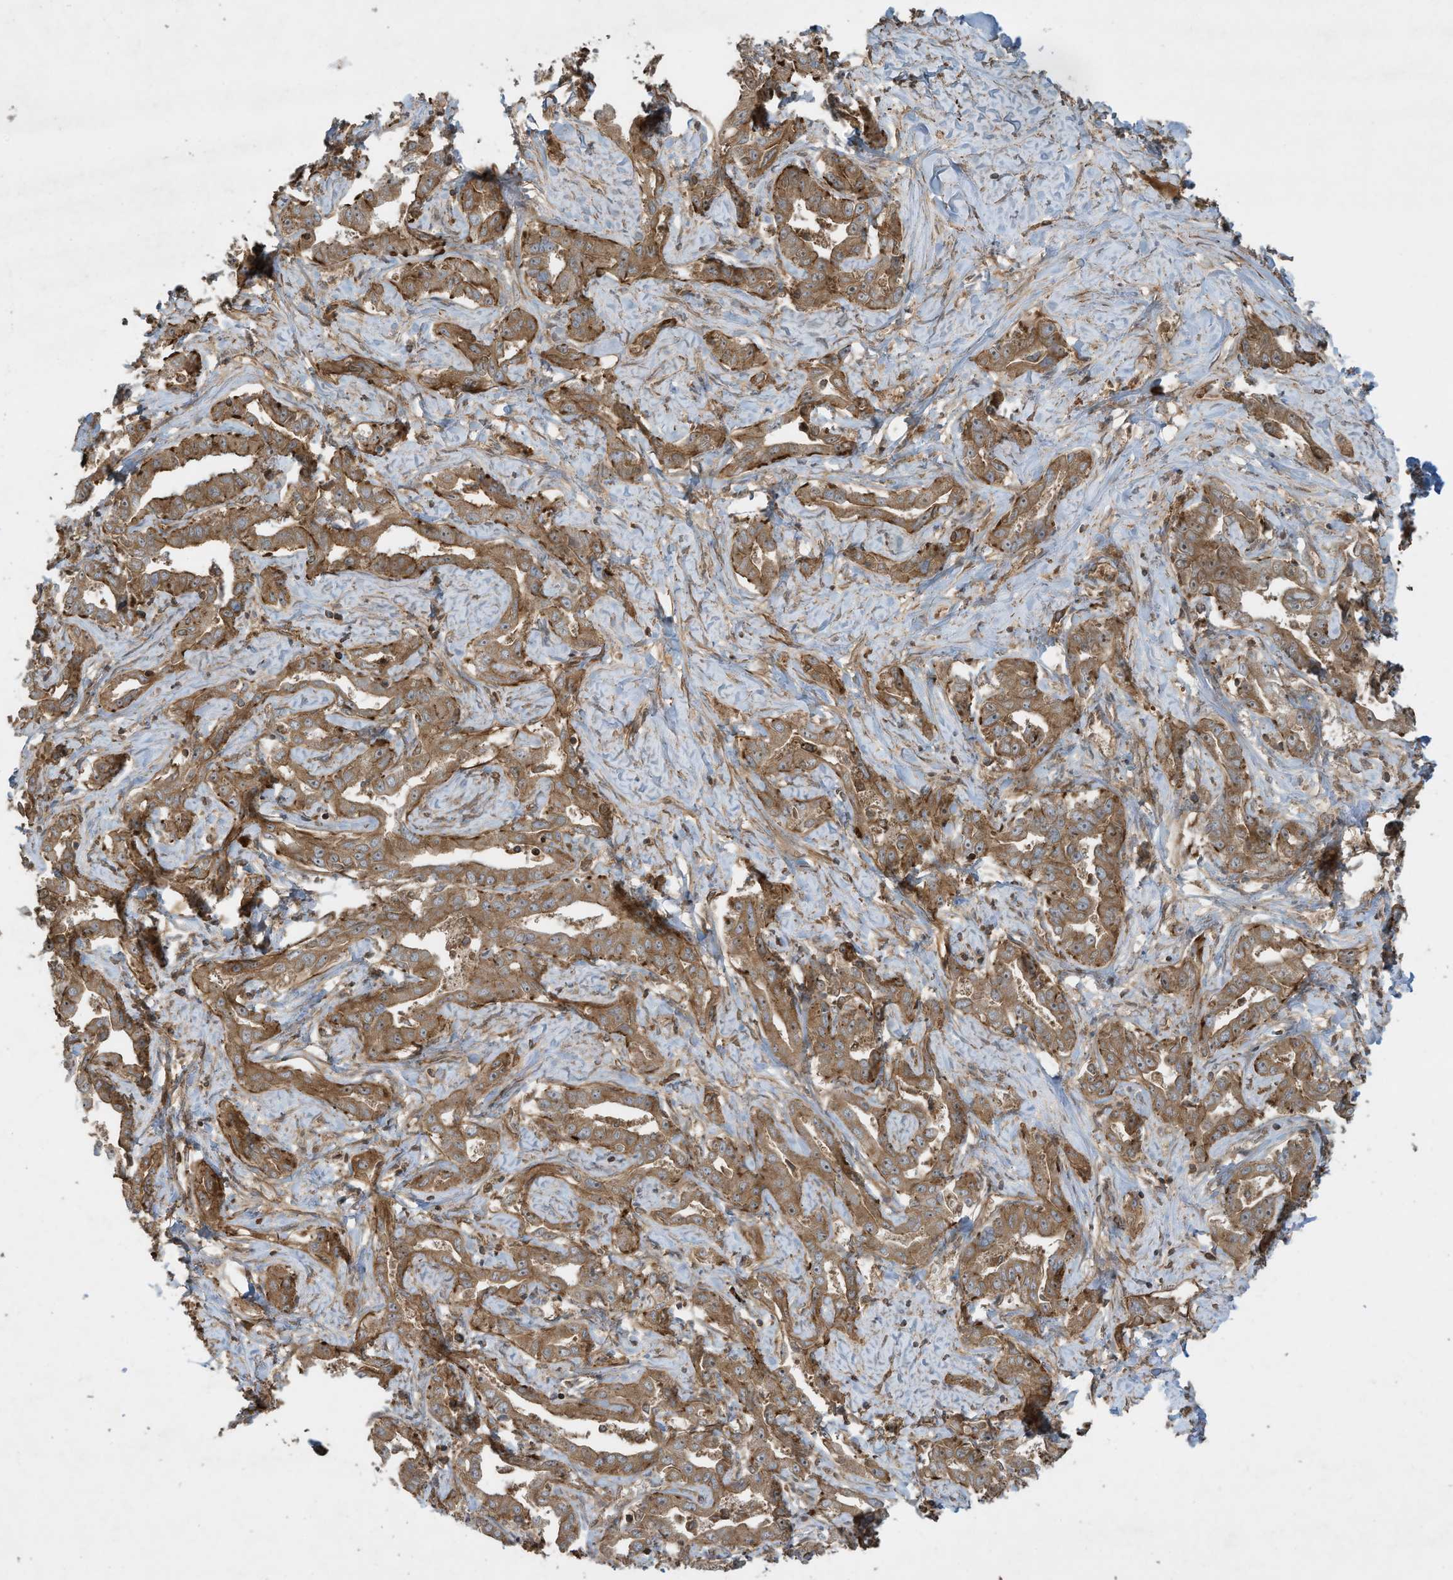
{"staining": {"intensity": "moderate", "quantity": ">75%", "location": "cytoplasmic/membranous"}, "tissue": "liver cancer", "cell_type": "Tumor cells", "image_type": "cancer", "snomed": [{"axis": "morphology", "description": "Cholangiocarcinoma"}, {"axis": "topography", "description": "Liver"}], "caption": "Immunohistochemical staining of liver cancer (cholangiocarcinoma) demonstrates moderate cytoplasmic/membranous protein staining in about >75% of tumor cells.", "gene": "DDIT4", "patient": {"sex": "male", "age": 59}}